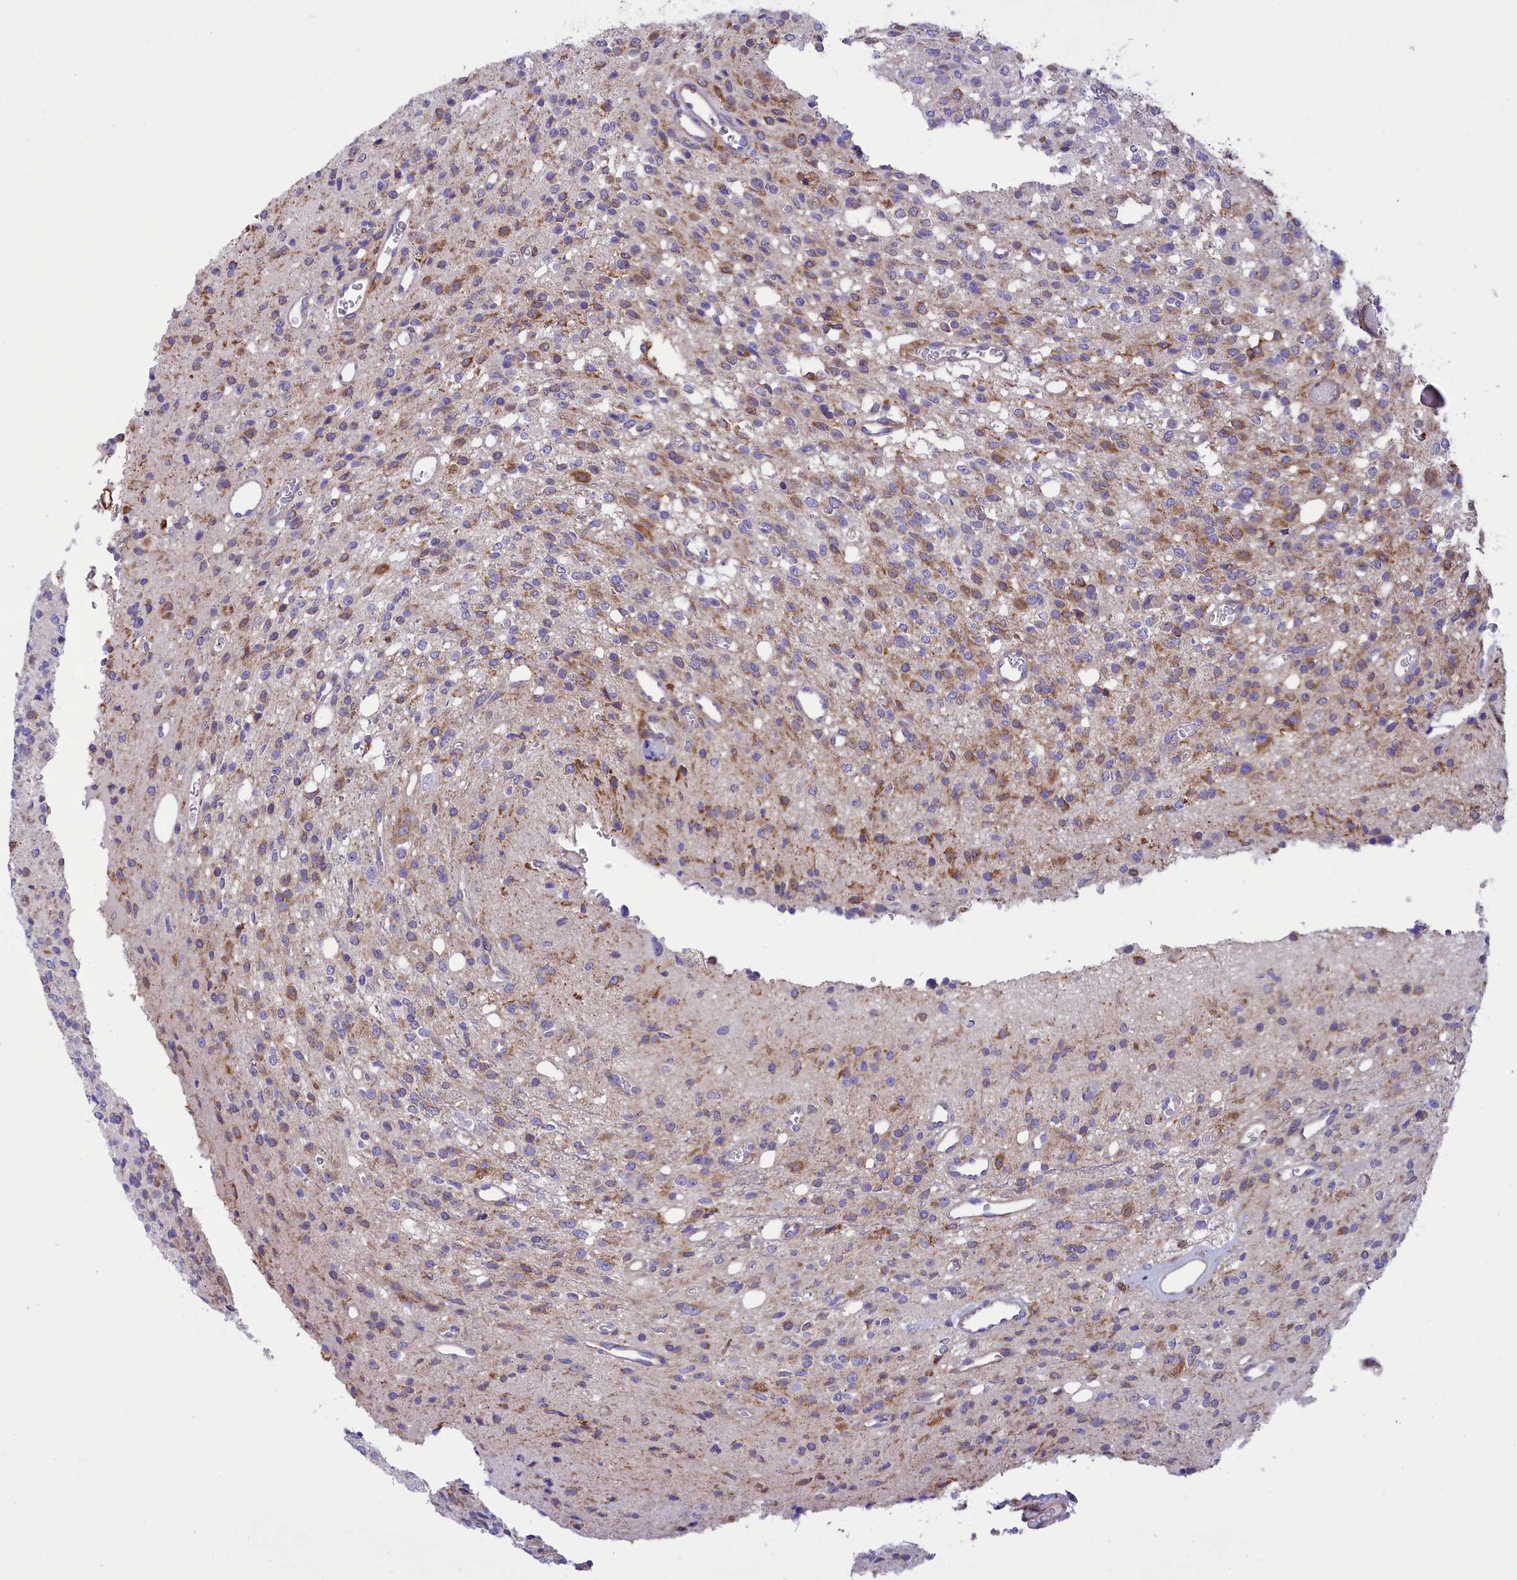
{"staining": {"intensity": "weak", "quantity": "<25%", "location": "cytoplasmic/membranous"}, "tissue": "glioma", "cell_type": "Tumor cells", "image_type": "cancer", "snomed": [{"axis": "morphology", "description": "Glioma, malignant, High grade"}, {"axis": "topography", "description": "Brain"}], "caption": "IHC of human malignant high-grade glioma displays no staining in tumor cells.", "gene": "CORO7-PAM16", "patient": {"sex": "male", "age": 34}}